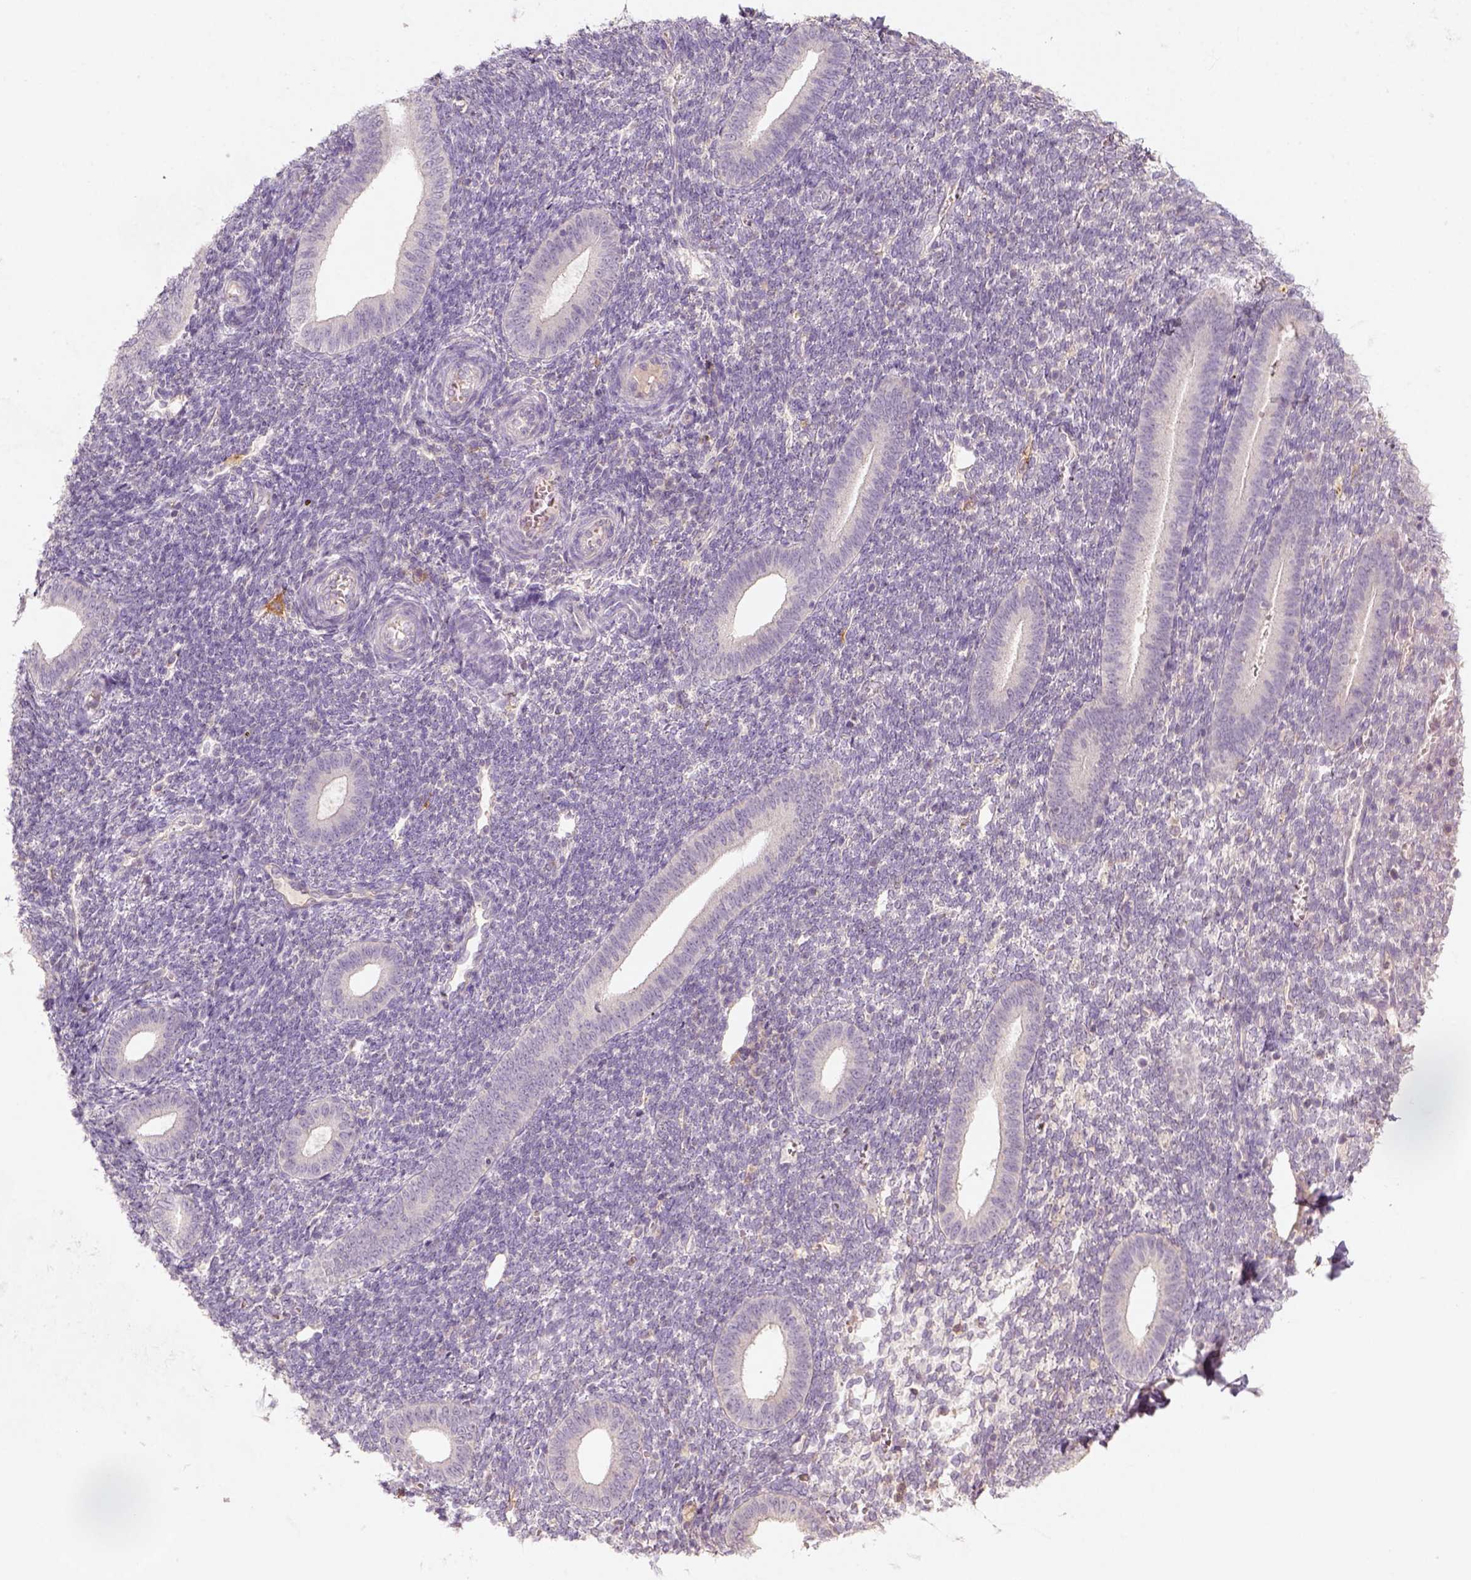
{"staining": {"intensity": "negative", "quantity": "none", "location": "none"}, "tissue": "endometrium", "cell_type": "Cells in endometrial stroma", "image_type": "normal", "snomed": [{"axis": "morphology", "description": "Normal tissue, NOS"}, {"axis": "topography", "description": "Endometrium"}], "caption": "Immunohistochemistry photomicrograph of normal endometrium stained for a protein (brown), which shows no positivity in cells in endometrial stroma. (IHC, brightfield microscopy, high magnification).", "gene": "AQP9", "patient": {"sex": "female", "age": 25}}